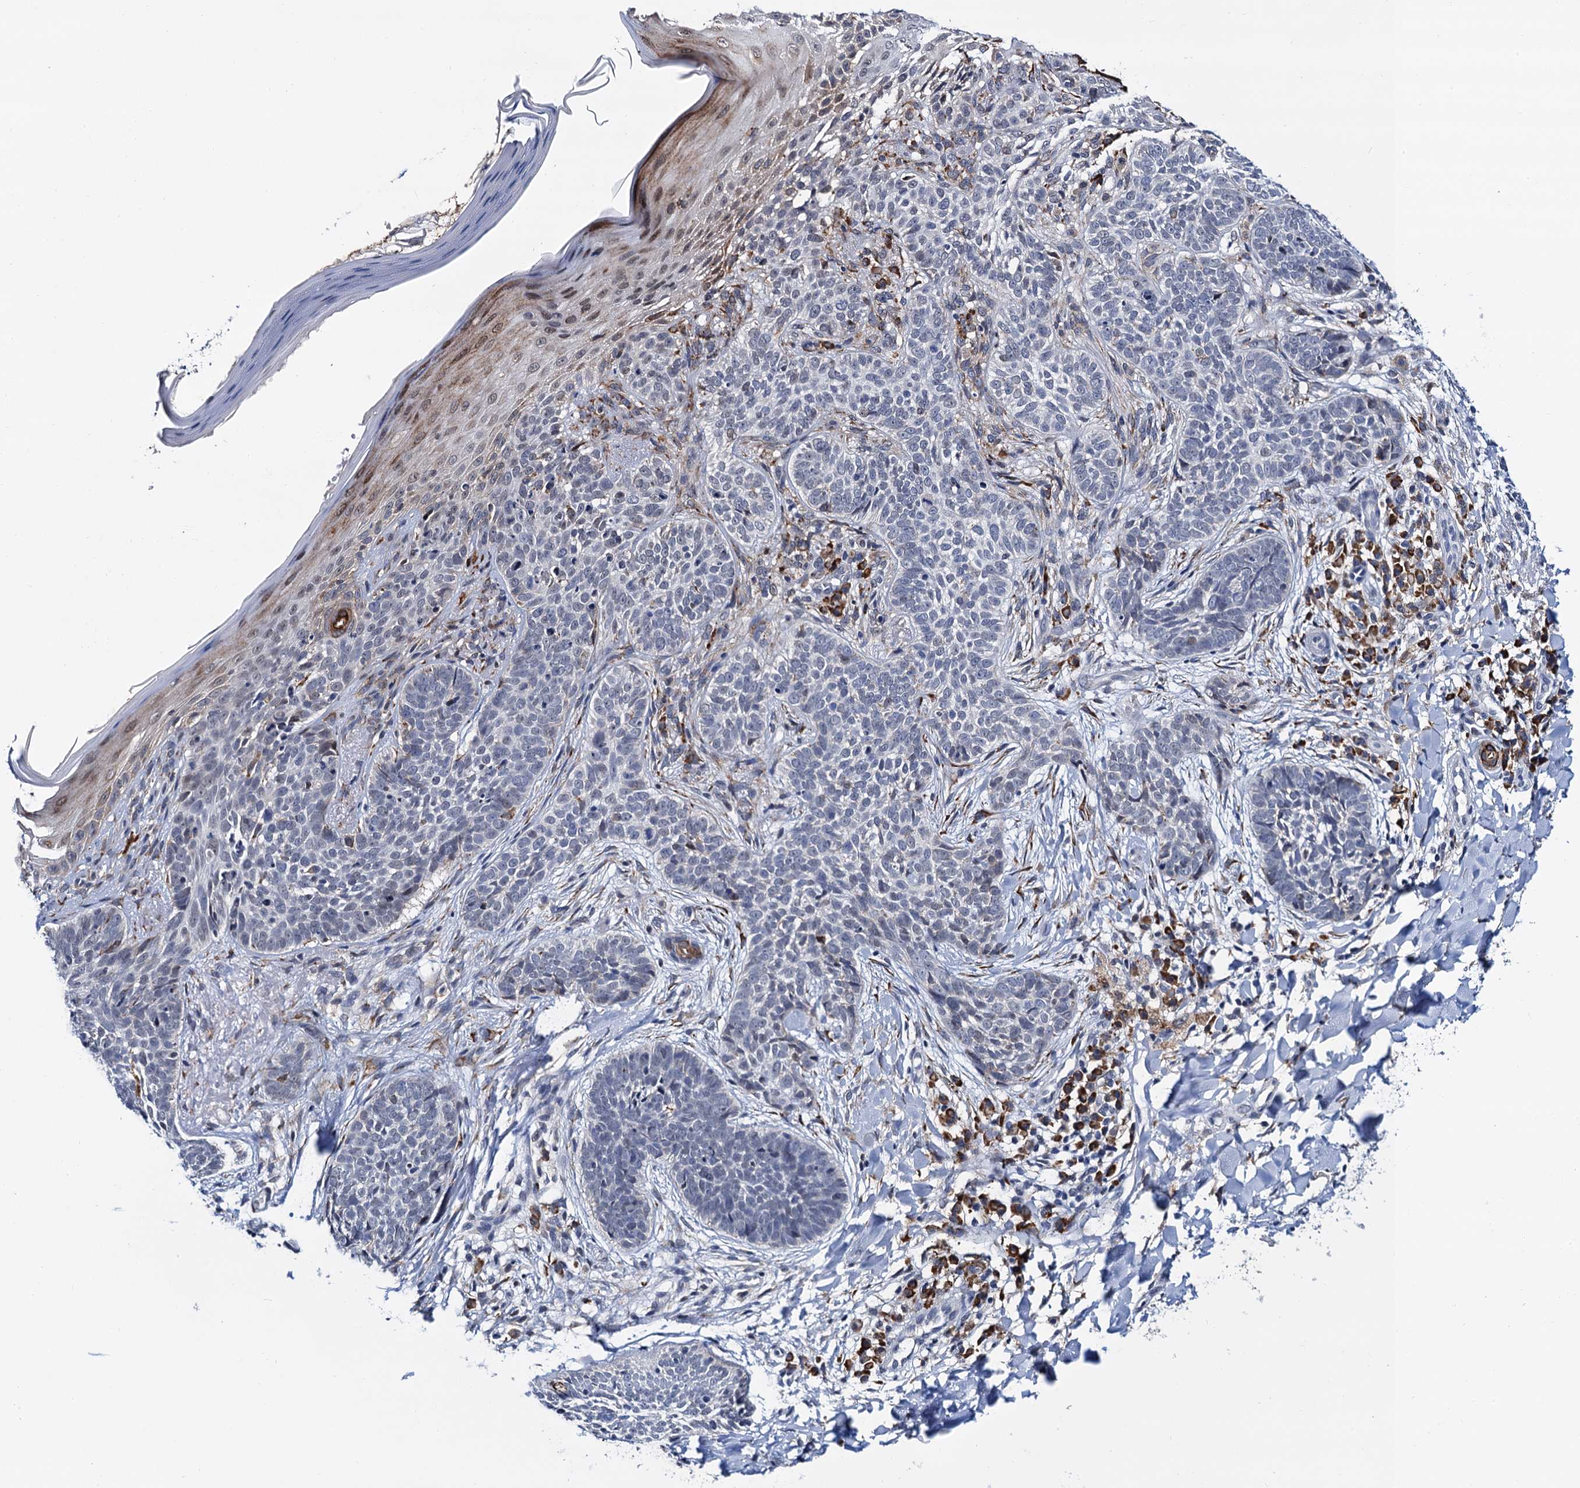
{"staining": {"intensity": "negative", "quantity": "none", "location": "none"}, "tissue": "skin cancer", "cell_type": "Tumor cells", "image_type": "cancer", "snomed": [{"axis": "morphology", "description": "Basal cell carcinoma"}, {"axis": "topography", "description": "Skin"}], "caption": "A photomicrograph of human skin cancer (basal cell carcinoma) is negative for staining in tumor cells. Brightfield microscopy of immunohistochemistry (IHC) stained with DAB (3,3'-diaminobenzidine) (brown) and hematoxylin (blue), captured at high magnification.", "gene": "SLC7A10", "patient": {"sex": "female", "age": 61}}